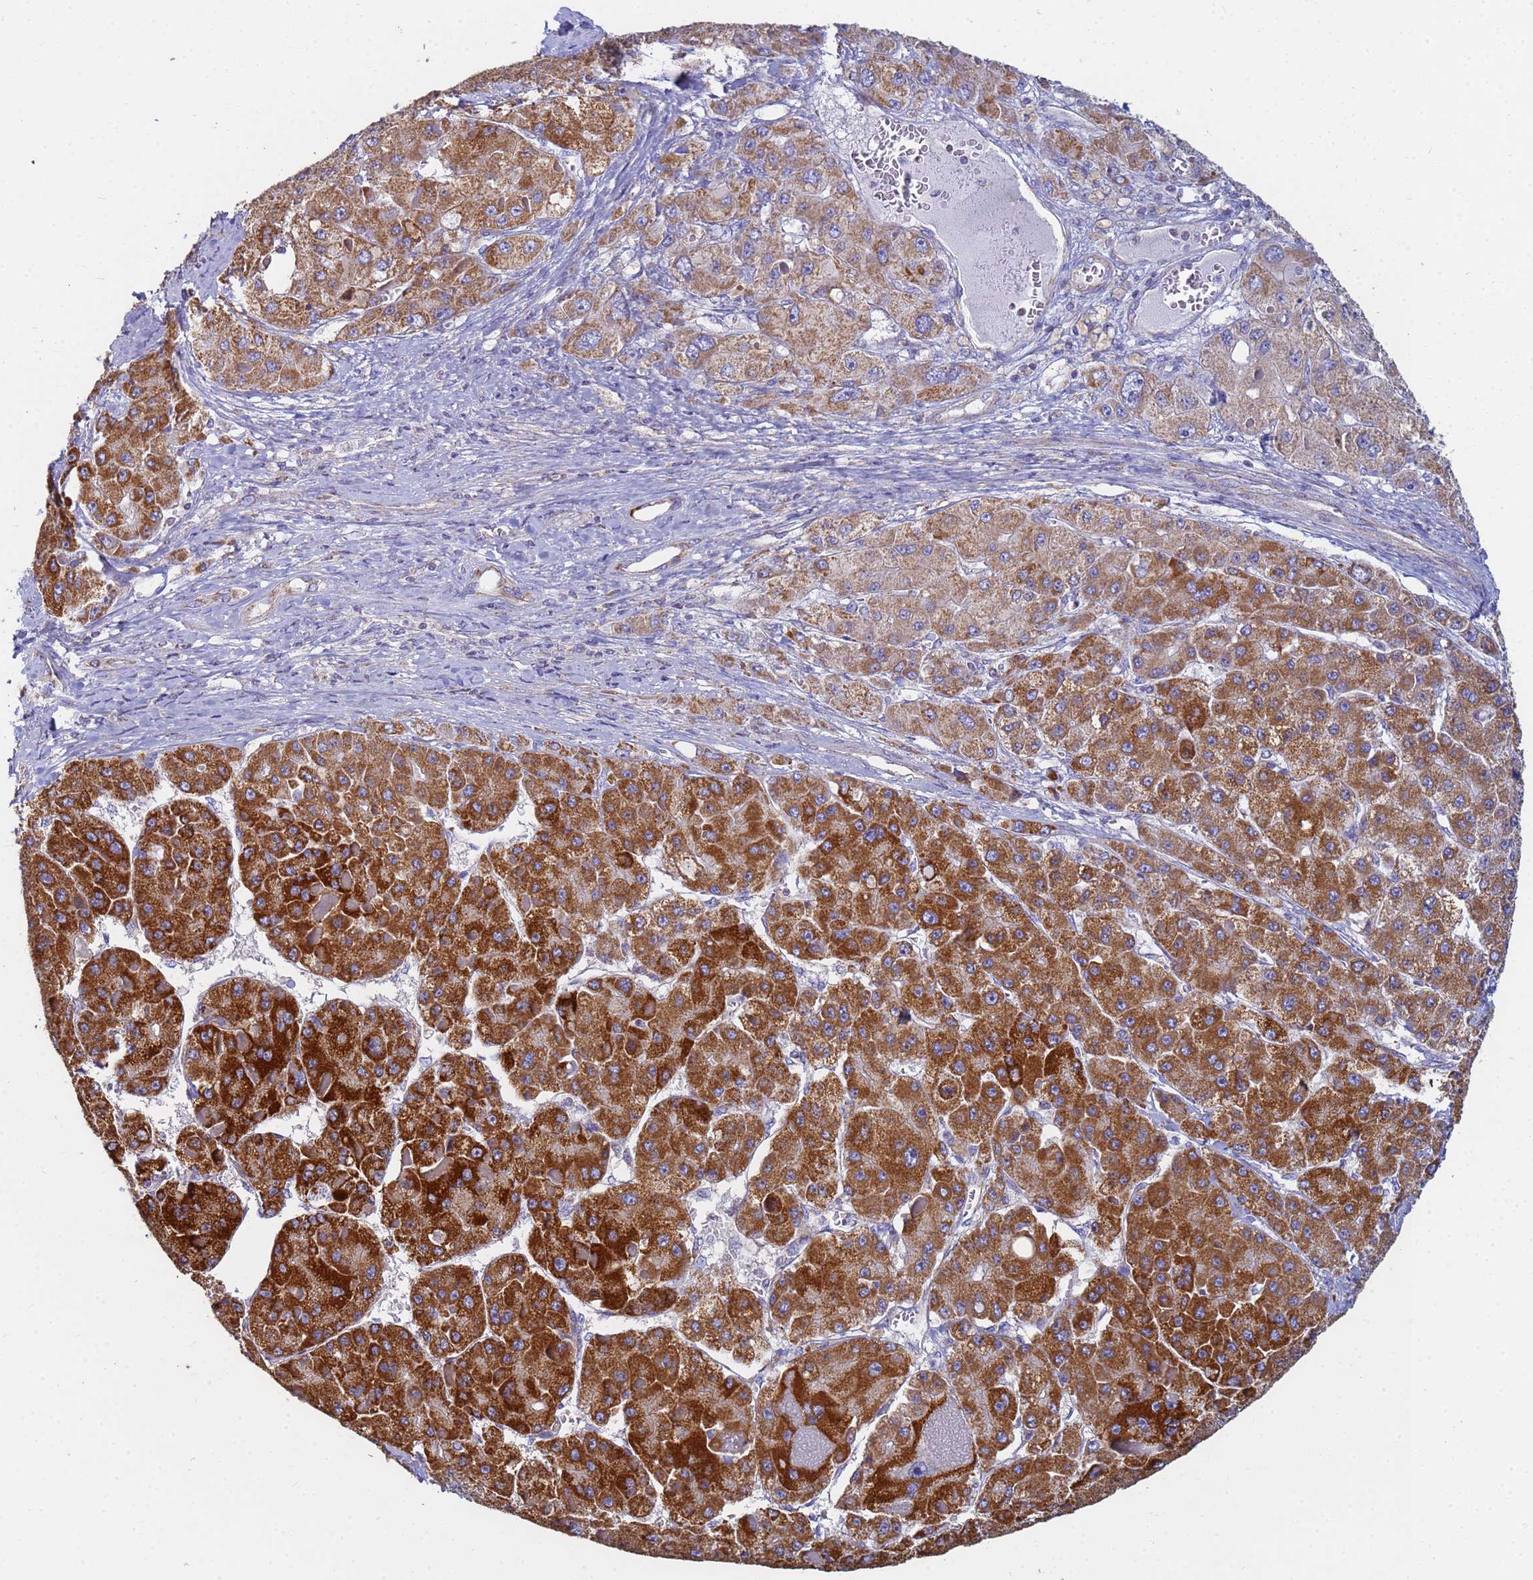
{"staining": {"intensity": "strong", "quantity": ">75%", "location": "cytoplasmic/membranous"}, "tissue": "liver cancer", "cell_type": "Tumor cells", "image_type": "cancer", "snomed": [{"axis": "morphology", "description": "Carcinoma, Hepatocellular, NOS"}, {"axis": "topography", "description": "Liver"}], "caption": "Protein expression analysis of liver cancer displays strong cytoplasmic/membranous staining in approximately >75% of tumor cells.", "gene": "UQCRH", "patient": {"sex": "female", "age": 73}}